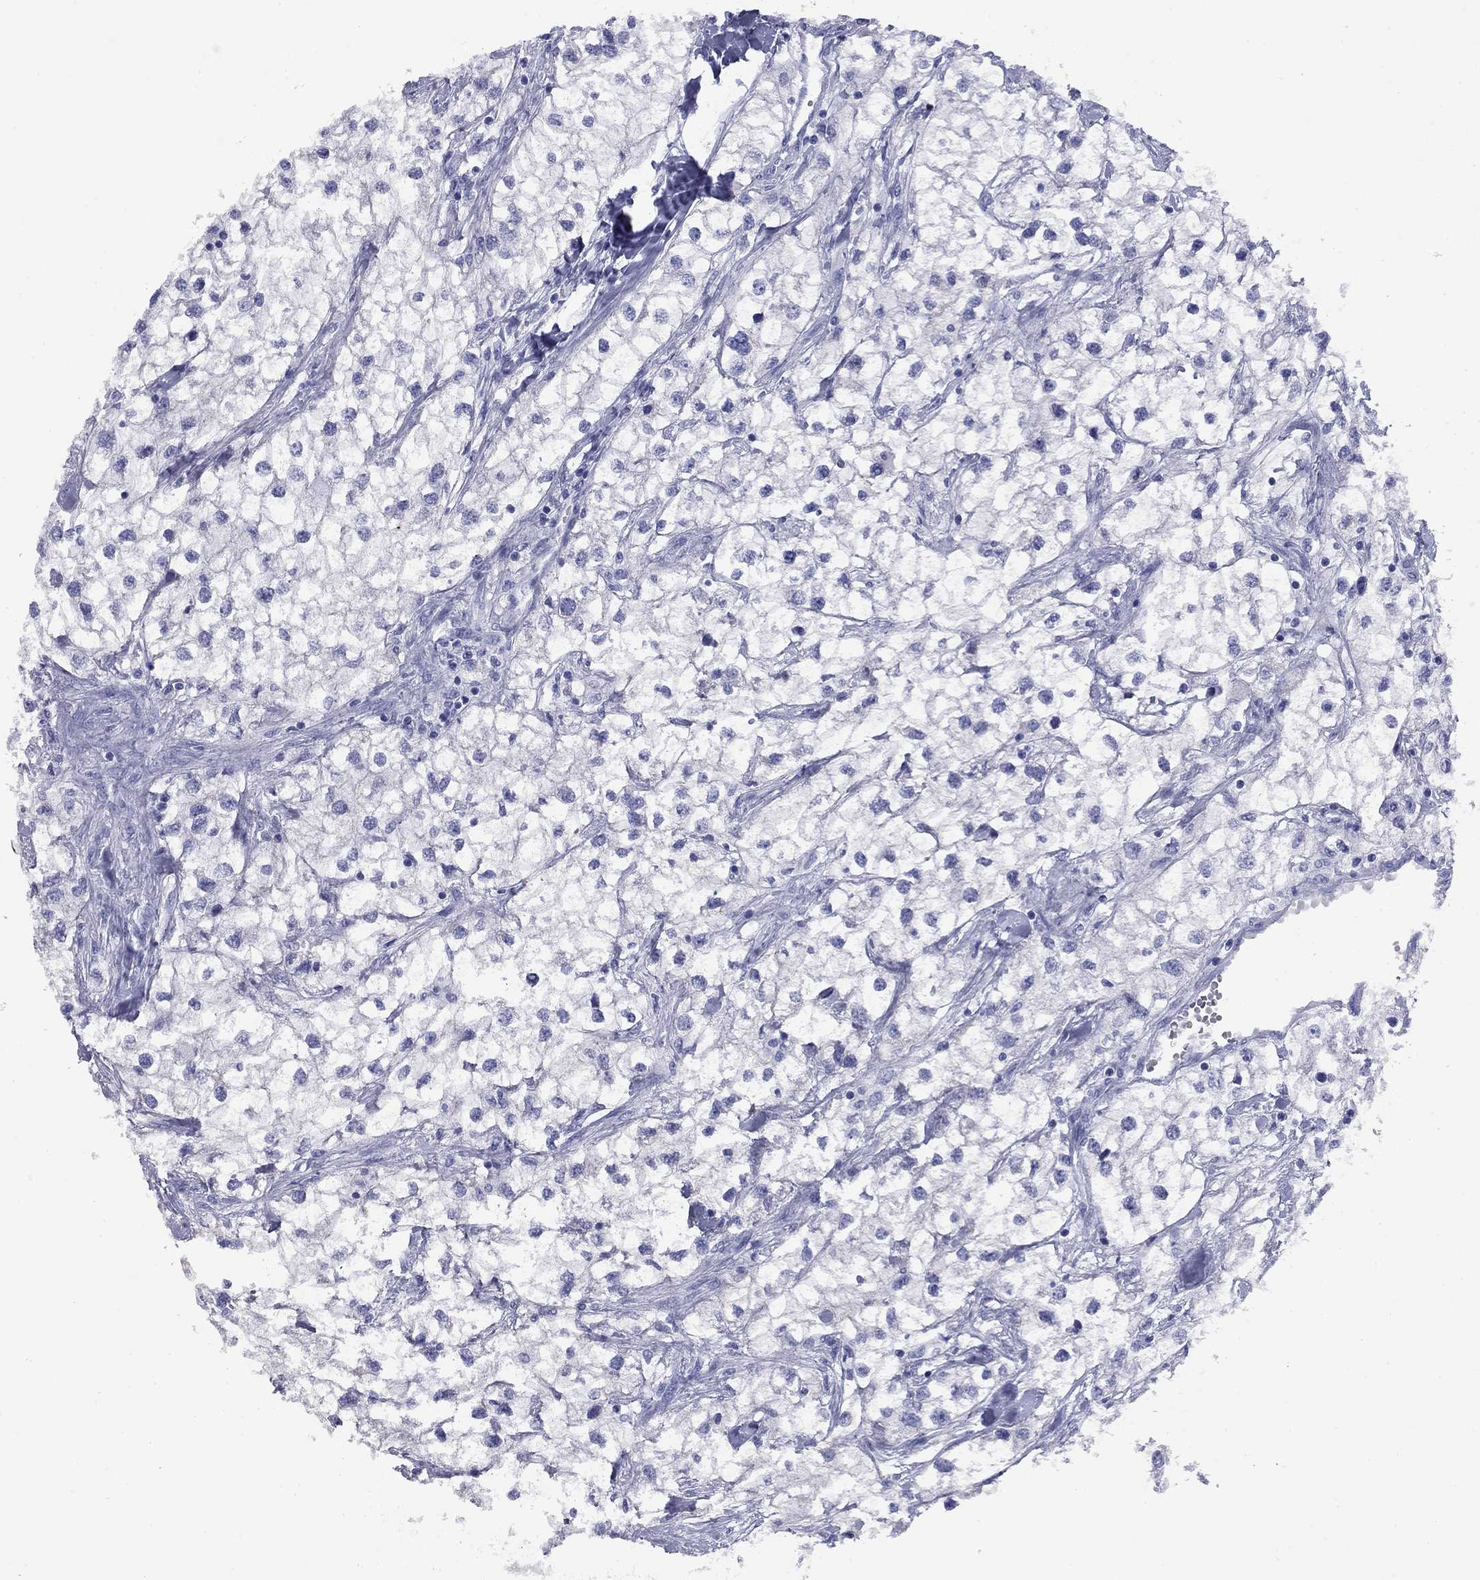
{"staining": {"intensity": "negative", "quantity": "none", "location": "none"}, "tissue": "renal cancer", "cell_type": "Tumor cells", "image_type": "cancer", "snomed": [{"axis": "morphology", "description": "Adenocarcinoma, NOS"}, {"axis": "topography", "description": "Kidney"}], "caption": "The histopathology image displays no significant staining in tumor cells of renal cancer.", "gene": "NPPA", "patient": {"sex": "male", "age": 59}}